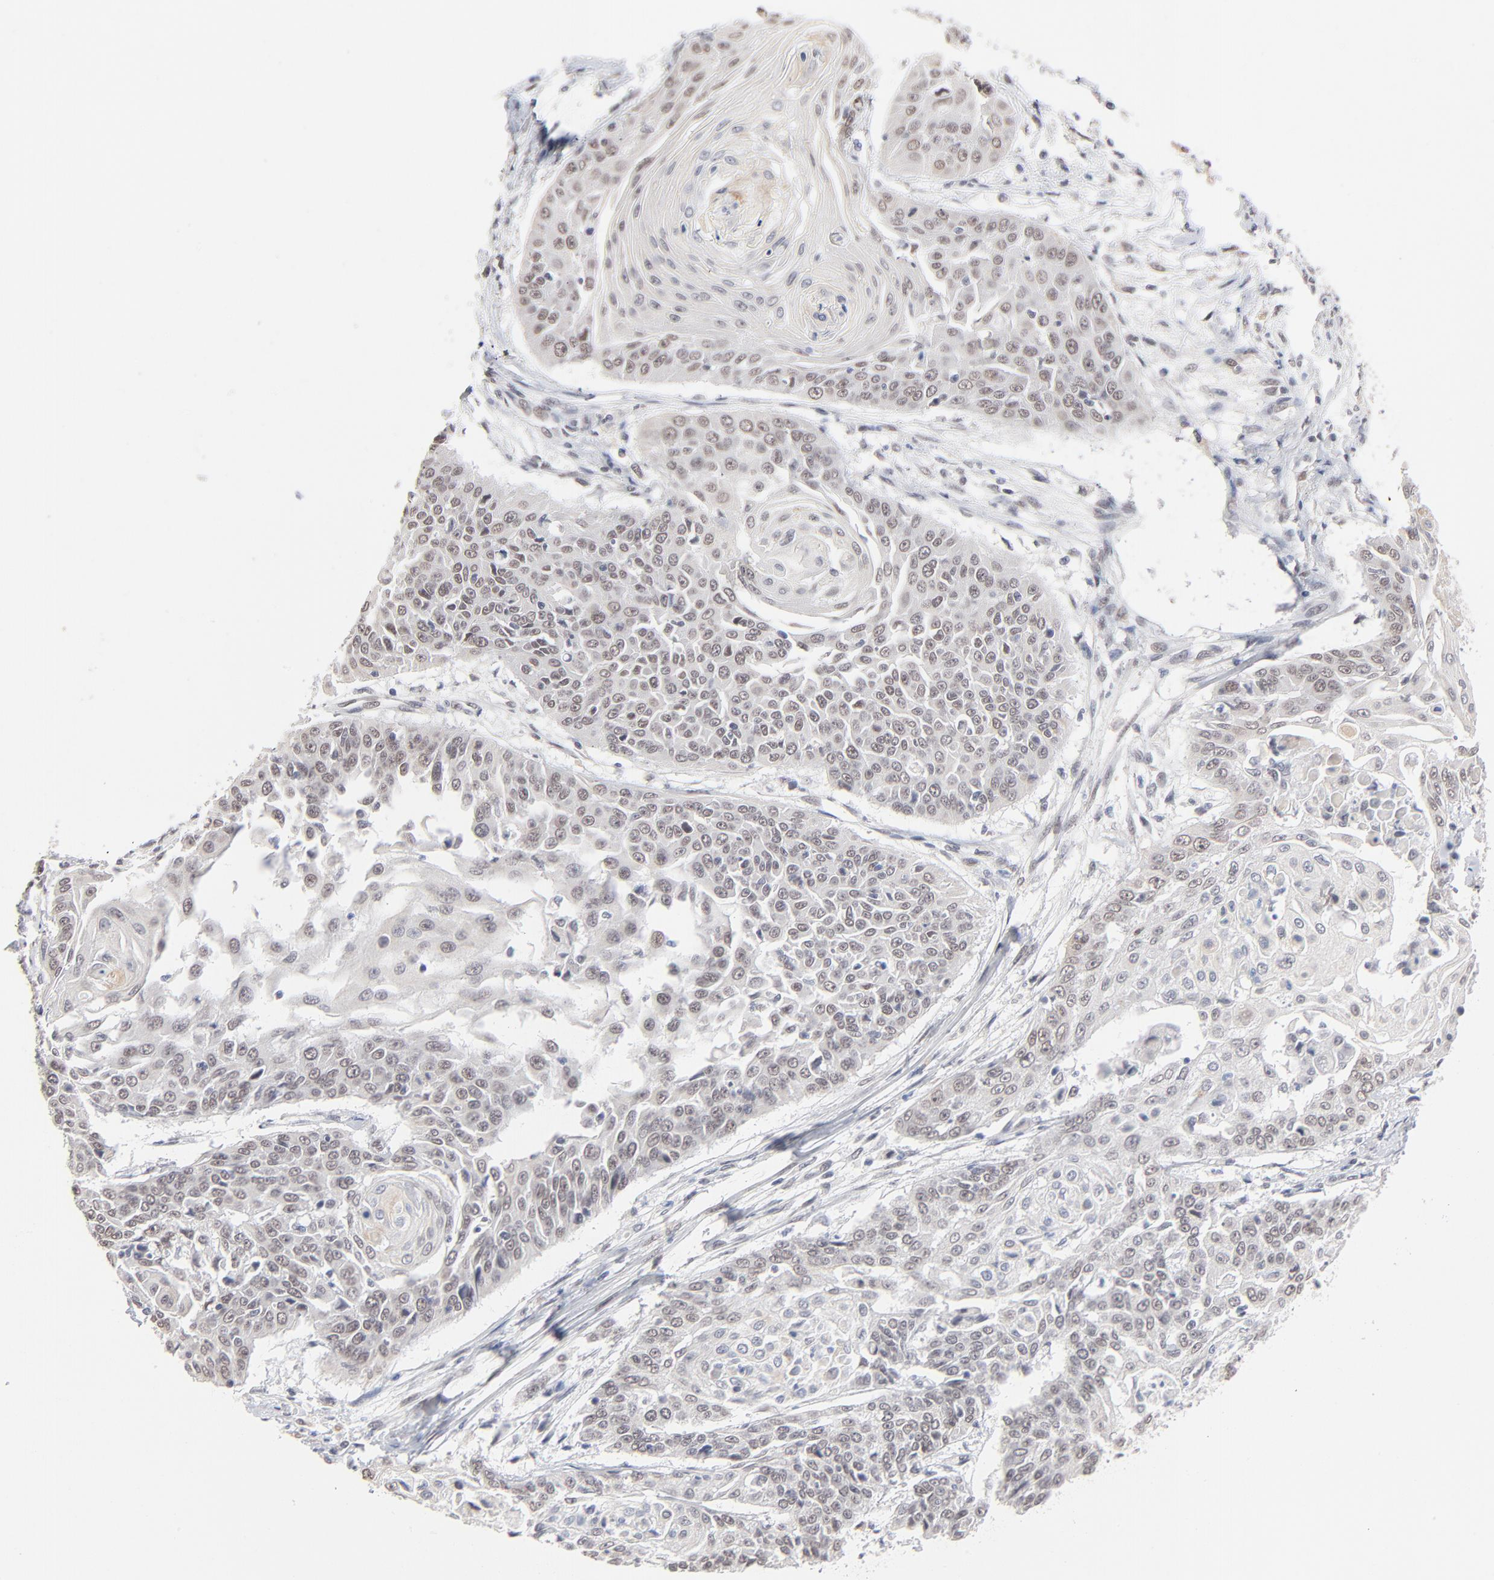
{"staining": {"intensity": "weak", "quantity": "25%-75%", "location": "nuclear"}, "tissue": "cervical cancer", "cell_type": "Tumor cells", "image_type": "cancer", "snomed": [{"axis": "morphology", "description": "Squamous cell carcinoma, NOS"}, {"axis": "topography", "description": "Cervix"}], "caption": "DAB (3,3'-diaminobenzidine) immunohistochemical staining of squamous cell carcinoma (cervical) shows weak nuclear protein staining in approximately 25%-75% of tumor cells.", "gene": "MBIP", "patient": {"sex": "female", "age": 64}}